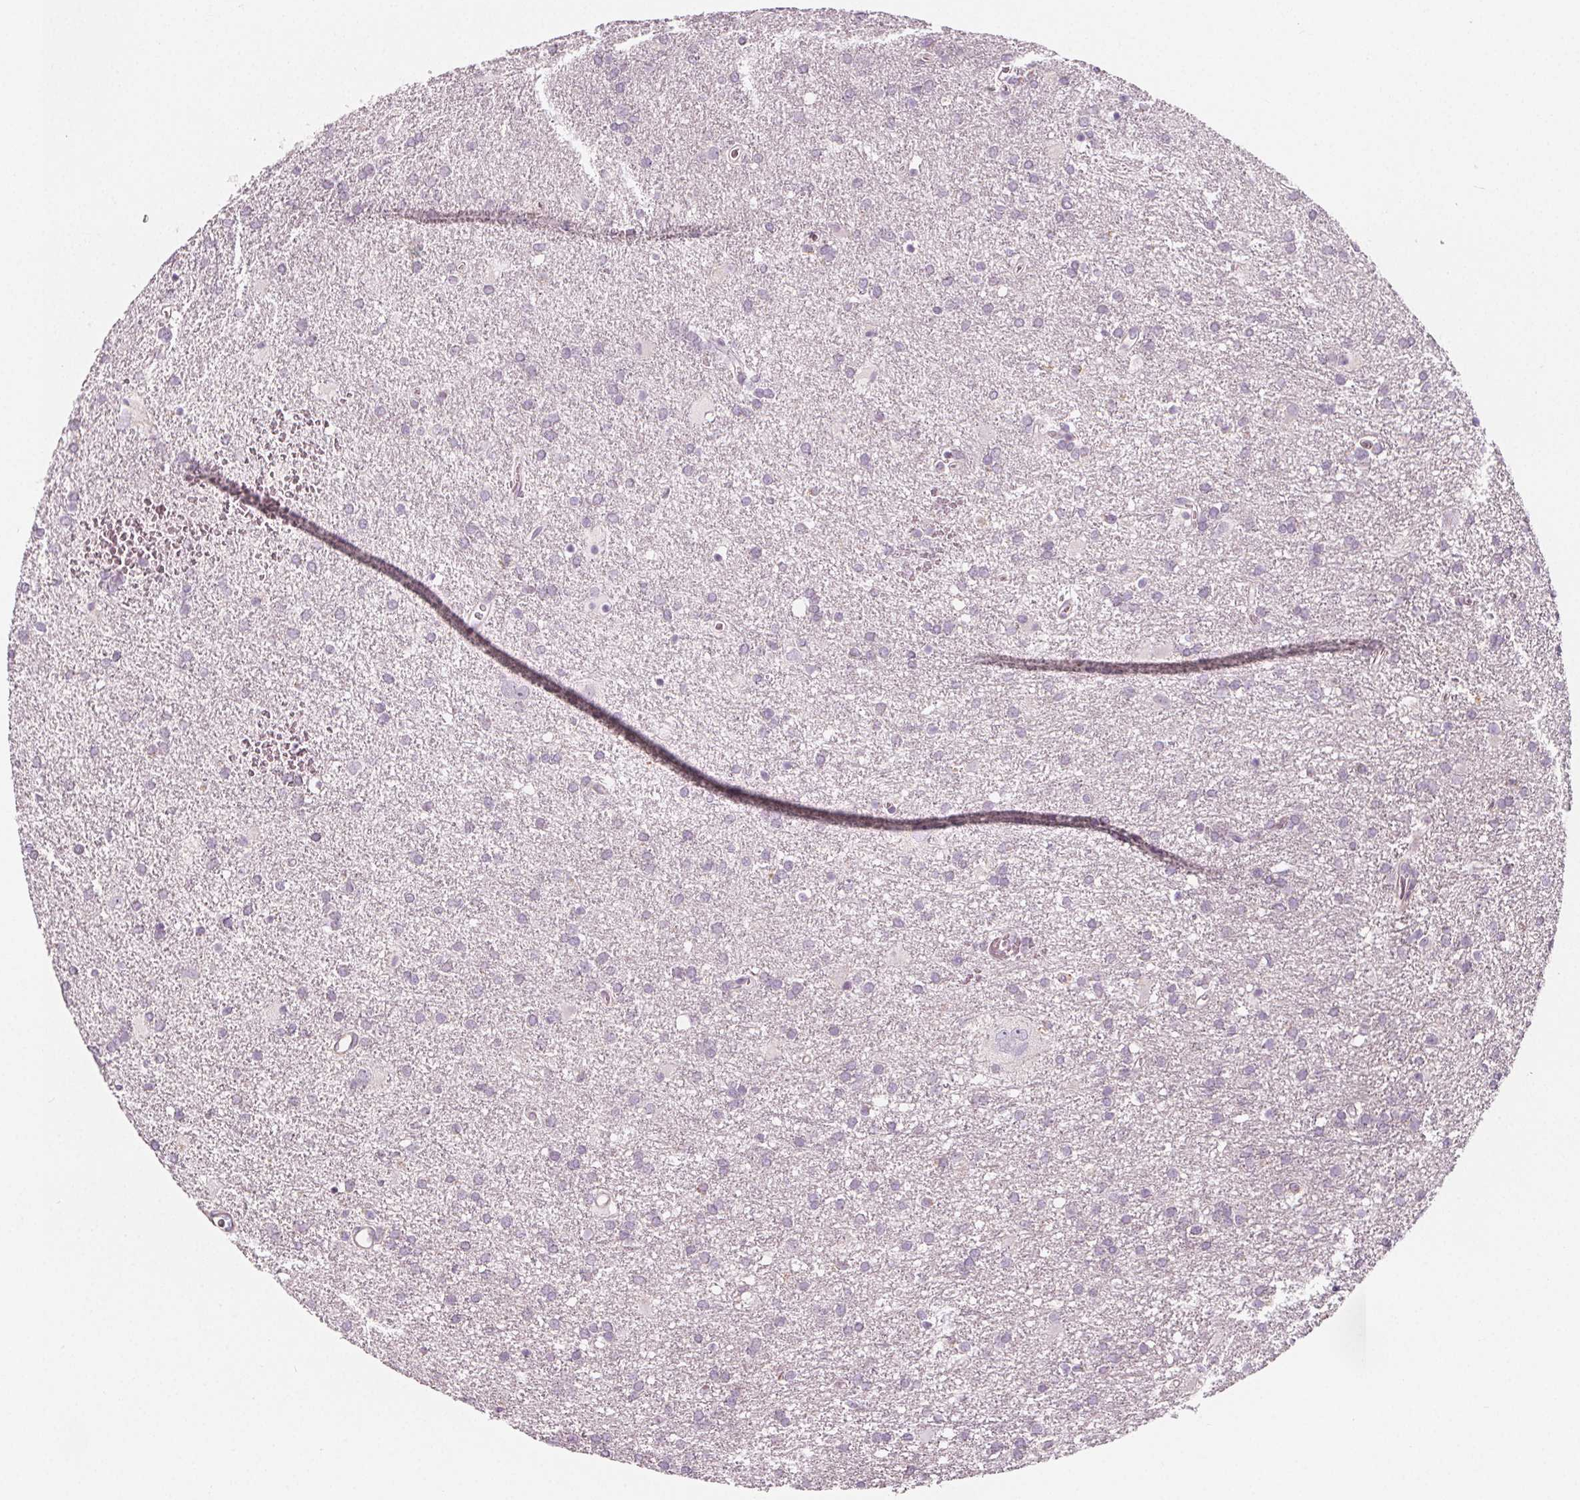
{"staining": {"intensity": "negative", "quantity": "none", "location": "none"}, "tissue": "glioma", "cell_type": "Tumor cells", "image_type": "cancer", "snomed": [{"axis": "morphology", "description": "Glioma, malignant, Low grade"}, {"axis": "topography", "description": "Brain"}], "caption": "Glioma was stained to show a protein in brown. There is no significant expression in tumor cells.", "gene": "IL17C", "patient": {"sex": "male", "age": 66}}